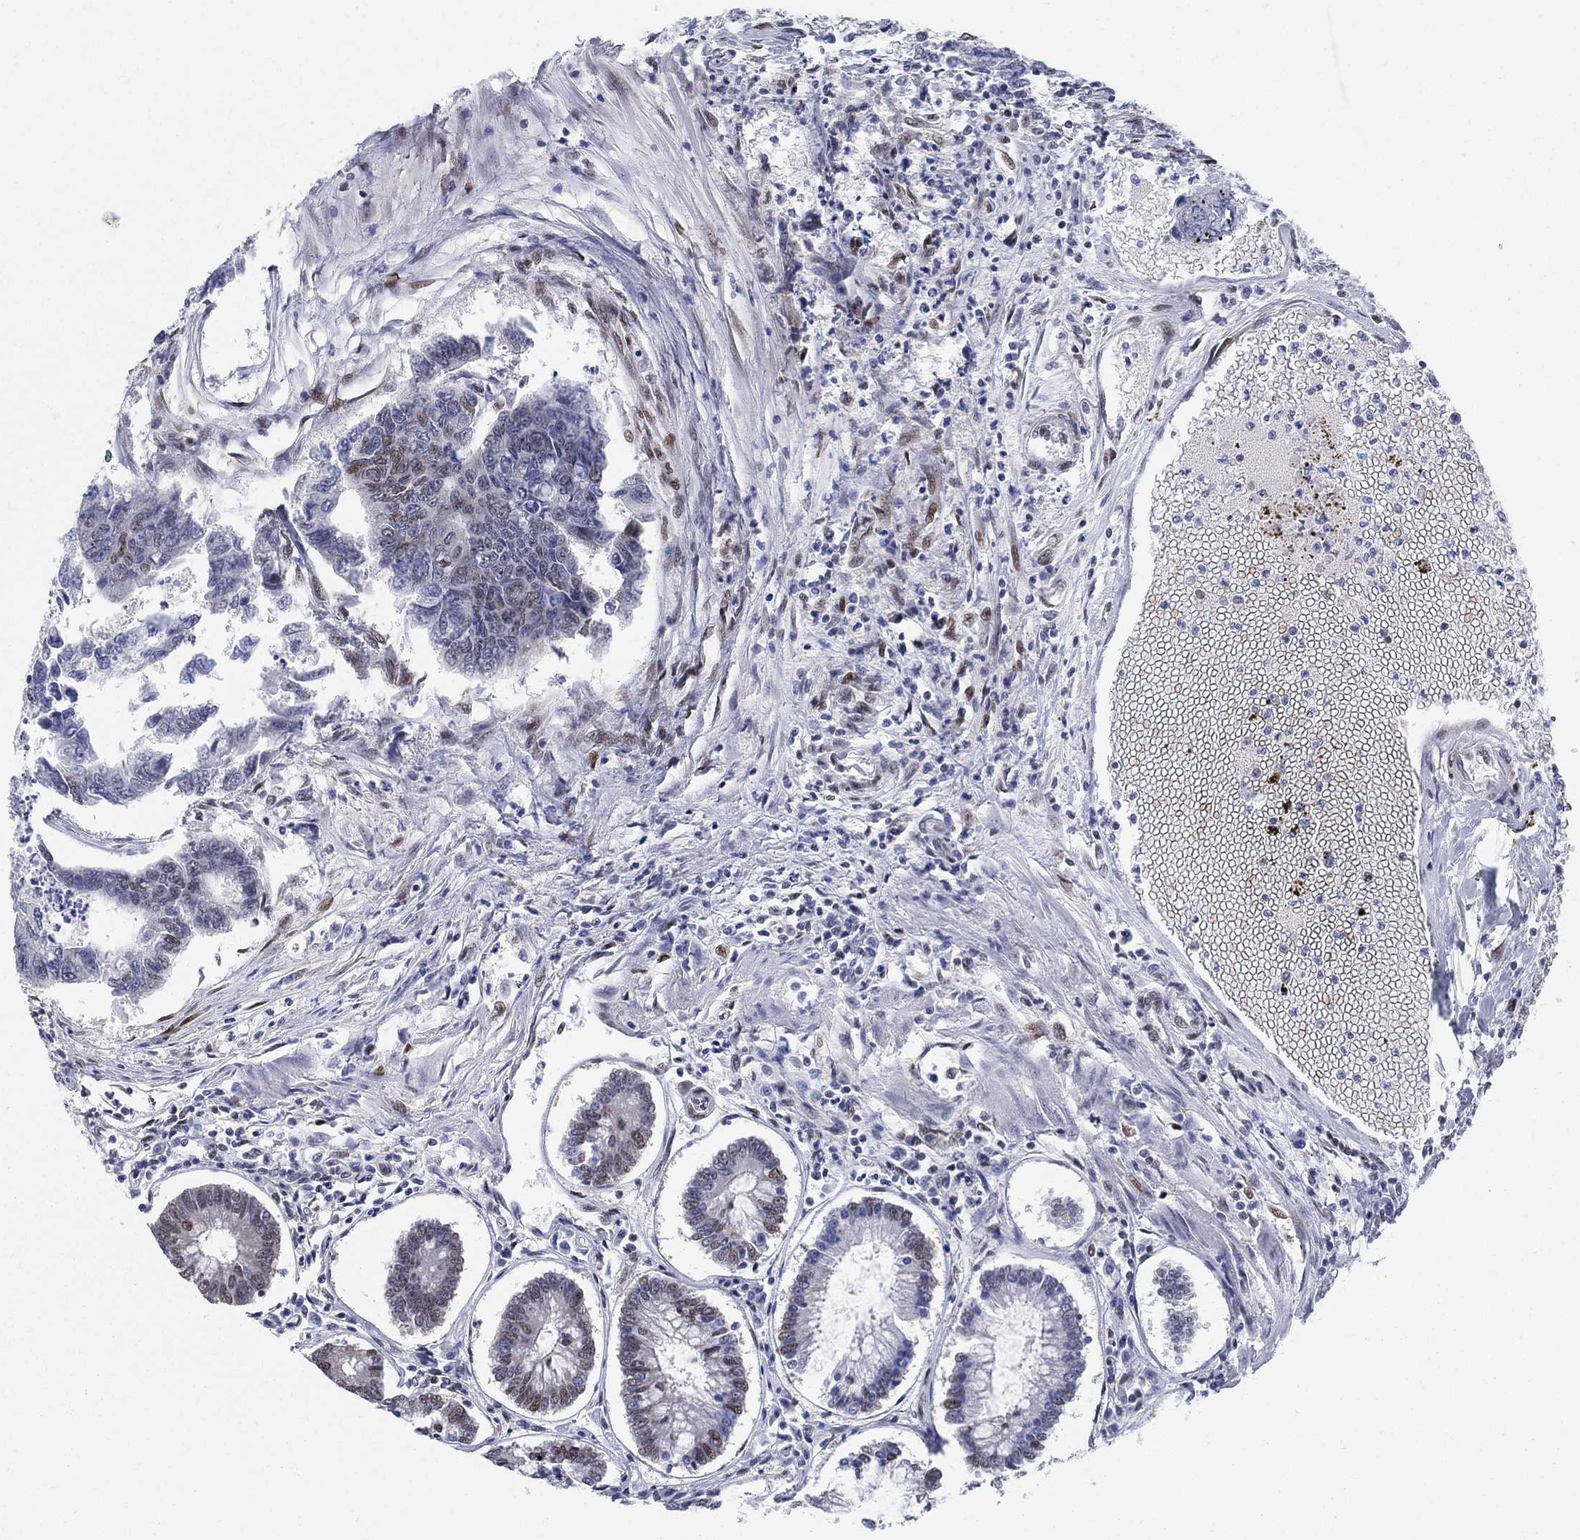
{"staining": {"intensity": "moderate", "quantity": "<25%", "location": "nuclear"}, "tissue": "colorectal cancer", "cell_type": "Tumor cells", "image_type": "cancer", "snomed": [{"axis": "morphology", "description": "Adenocarcinoma, NOS"}, {"axis": "topography", "description": "Colon"}], "caption": "Approximately <25% of tumor cells in human adenocarcinoma (colorectal) demonstrate moderate nuclear protein positivity as visualized by brown immunohistochemical staining.", "gene": "CENPE", "patient": {"sex": "female", "age": 65}}